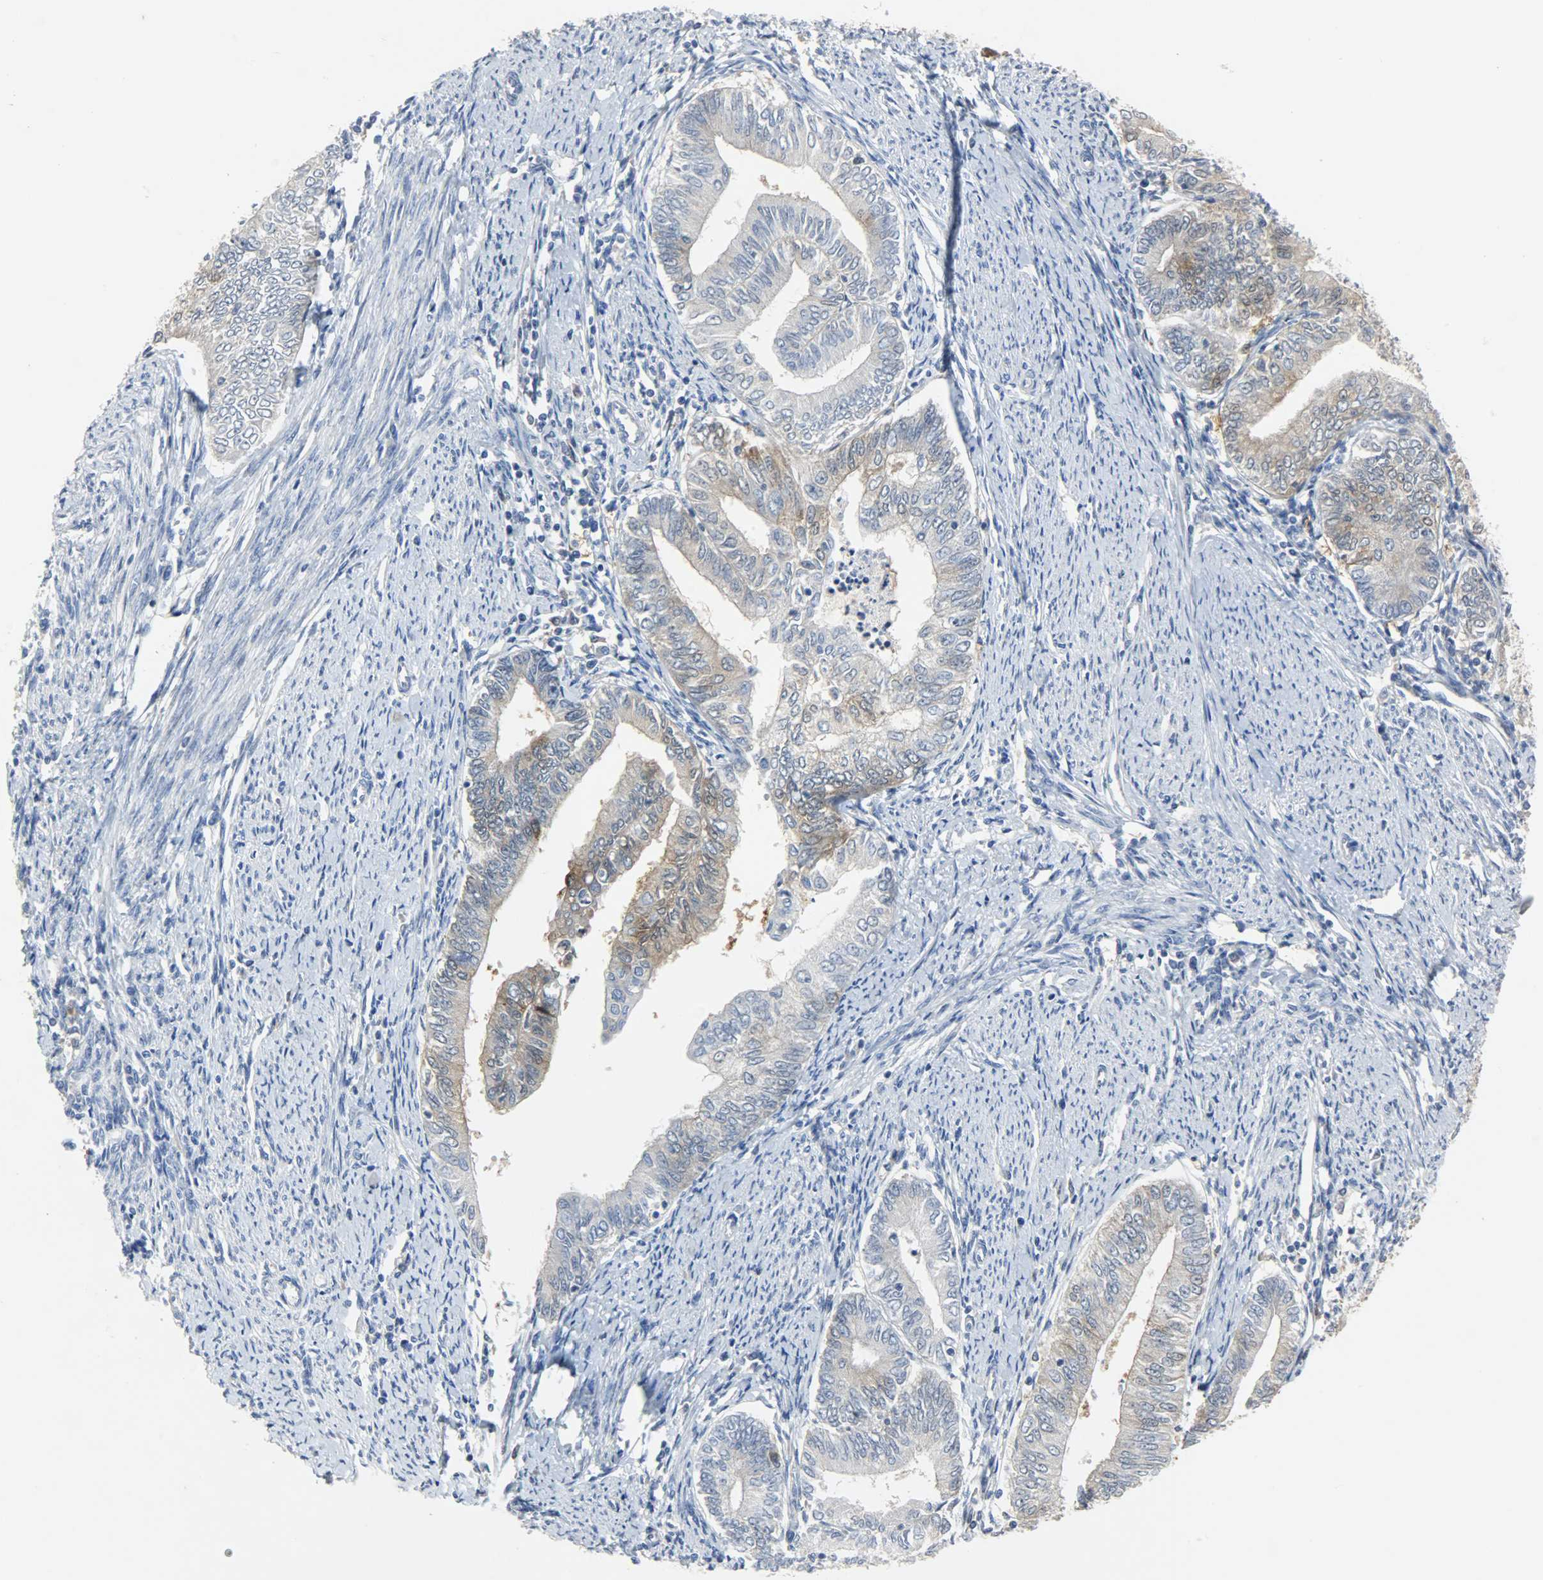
{"staining": {"intensity": "moderate", "quantity": "25%-75%", "location": "cytoplasmic/membranous"}, "tissue": "endometrial cancer", "cell_type": "Tumor cells", "image_type": "cancer", "snomed": [{"axis": "morphology", "description": "Adenocarcinoma, NOS"}, {"axis": "topography", "description": "Endometrium"}], "caption": "A medium amount of moderate cytoplasmic/membranous staining is present in about 25%-75% of tumor cells in endometrial cancer (adenocarcinoma) tissue.", "gene": "EIF4EBP1", "patient": {"sex": "female", "age": 66}}